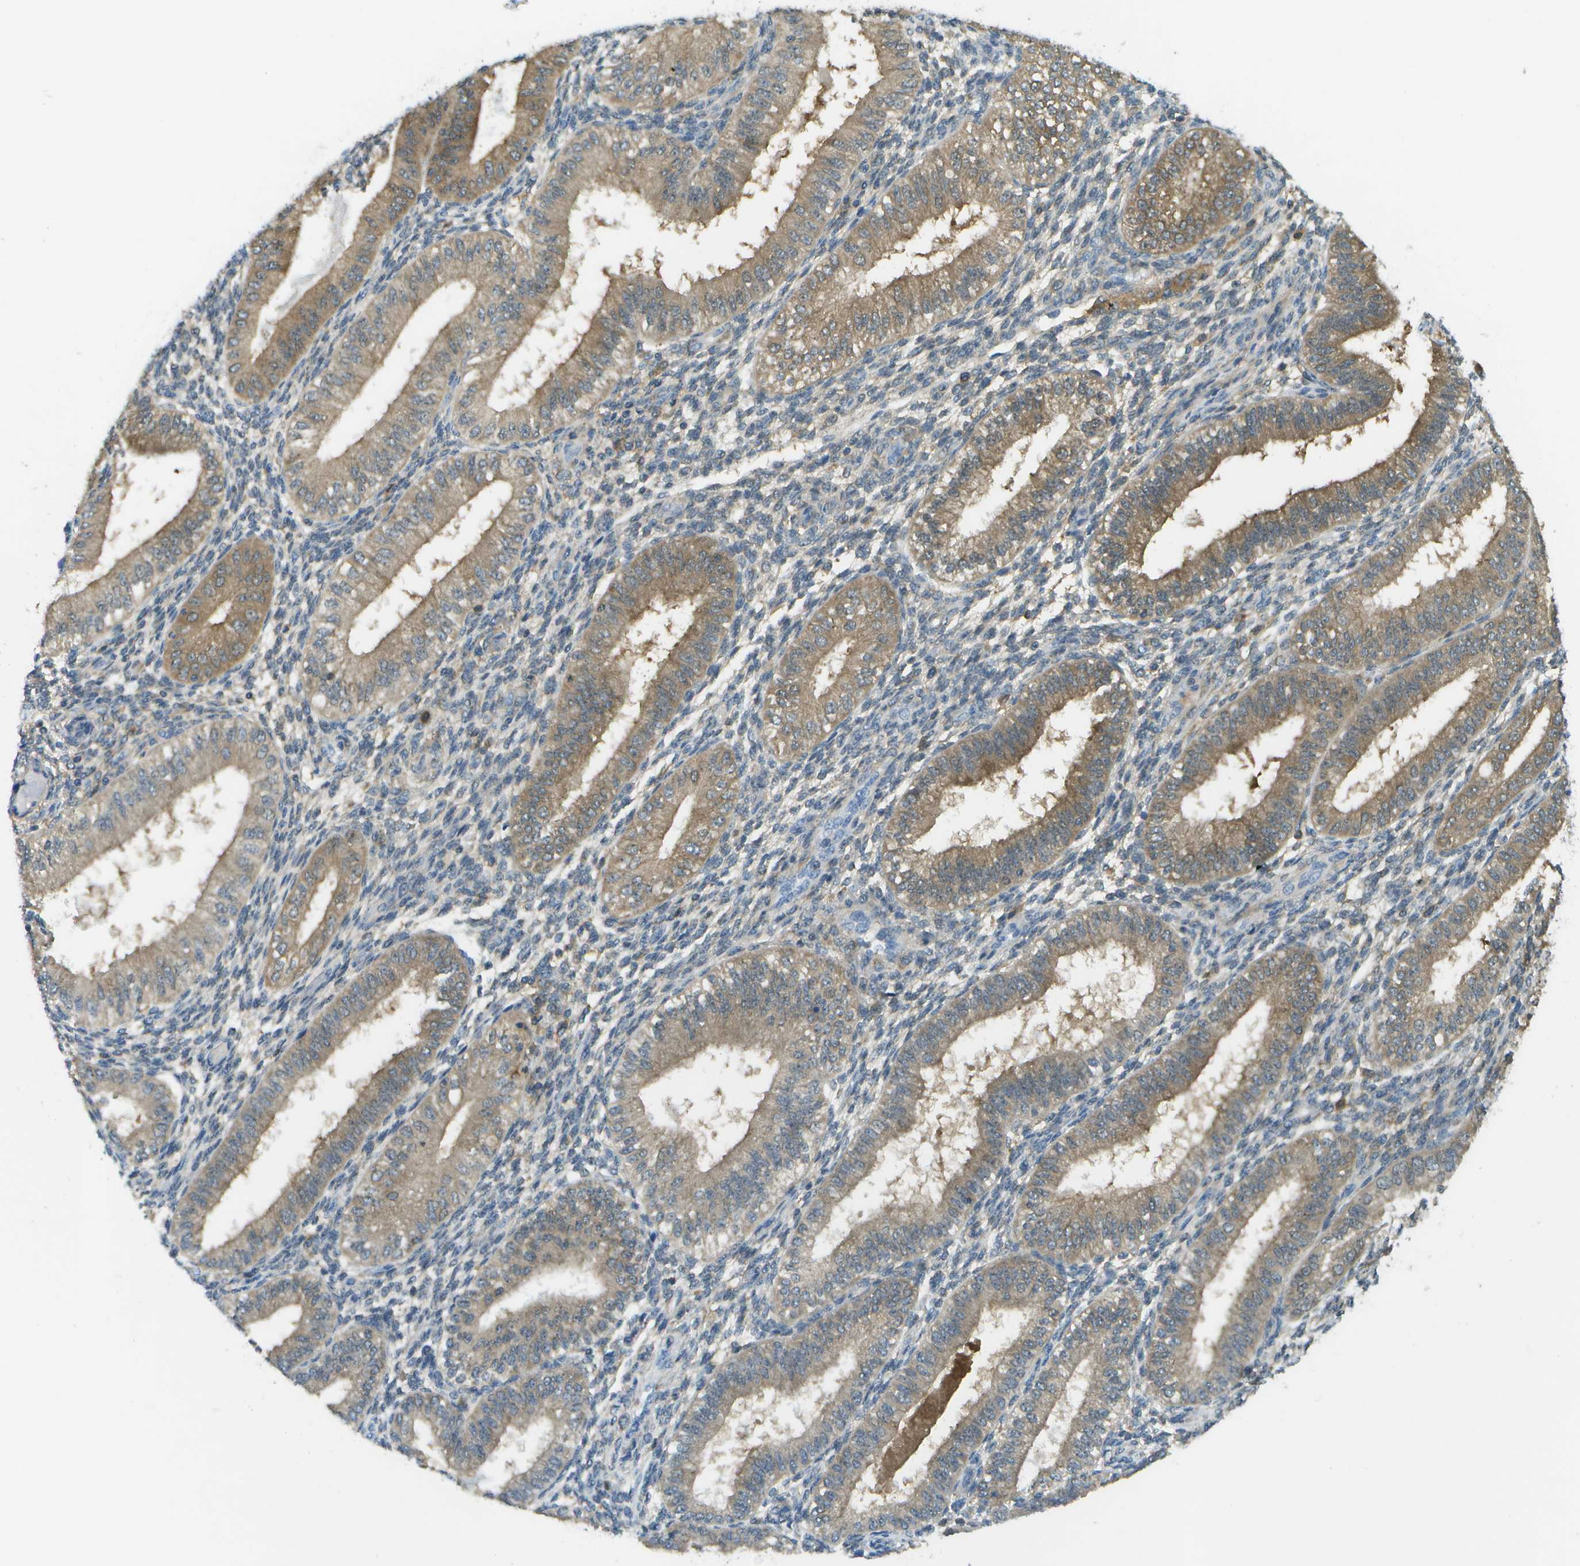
{"staining": {"intensity": "weak", "quantity": "<25%", "location": "cytoplasmic/membranous"}, "tissue": "endometrium", "cell_type": "Cells in endometrial stroma", "image_type": "normal", "snomed": [{"axis": "morphology", "description": "Normal tissue, NOS"}, {"axis": "topography", "description": "Endometrium"}], "caption": "Normal endometrium was stained to show a protein in brown. There is no significant expression in cells in endometrial stroma. (DAB (3,3'-diaminobenzidine) immunohistochemistry (IHC) visualized using brightfield microscopy, high magnification).", "gene": "CDH23", "patient": {"sex": "female", "age": 39}}